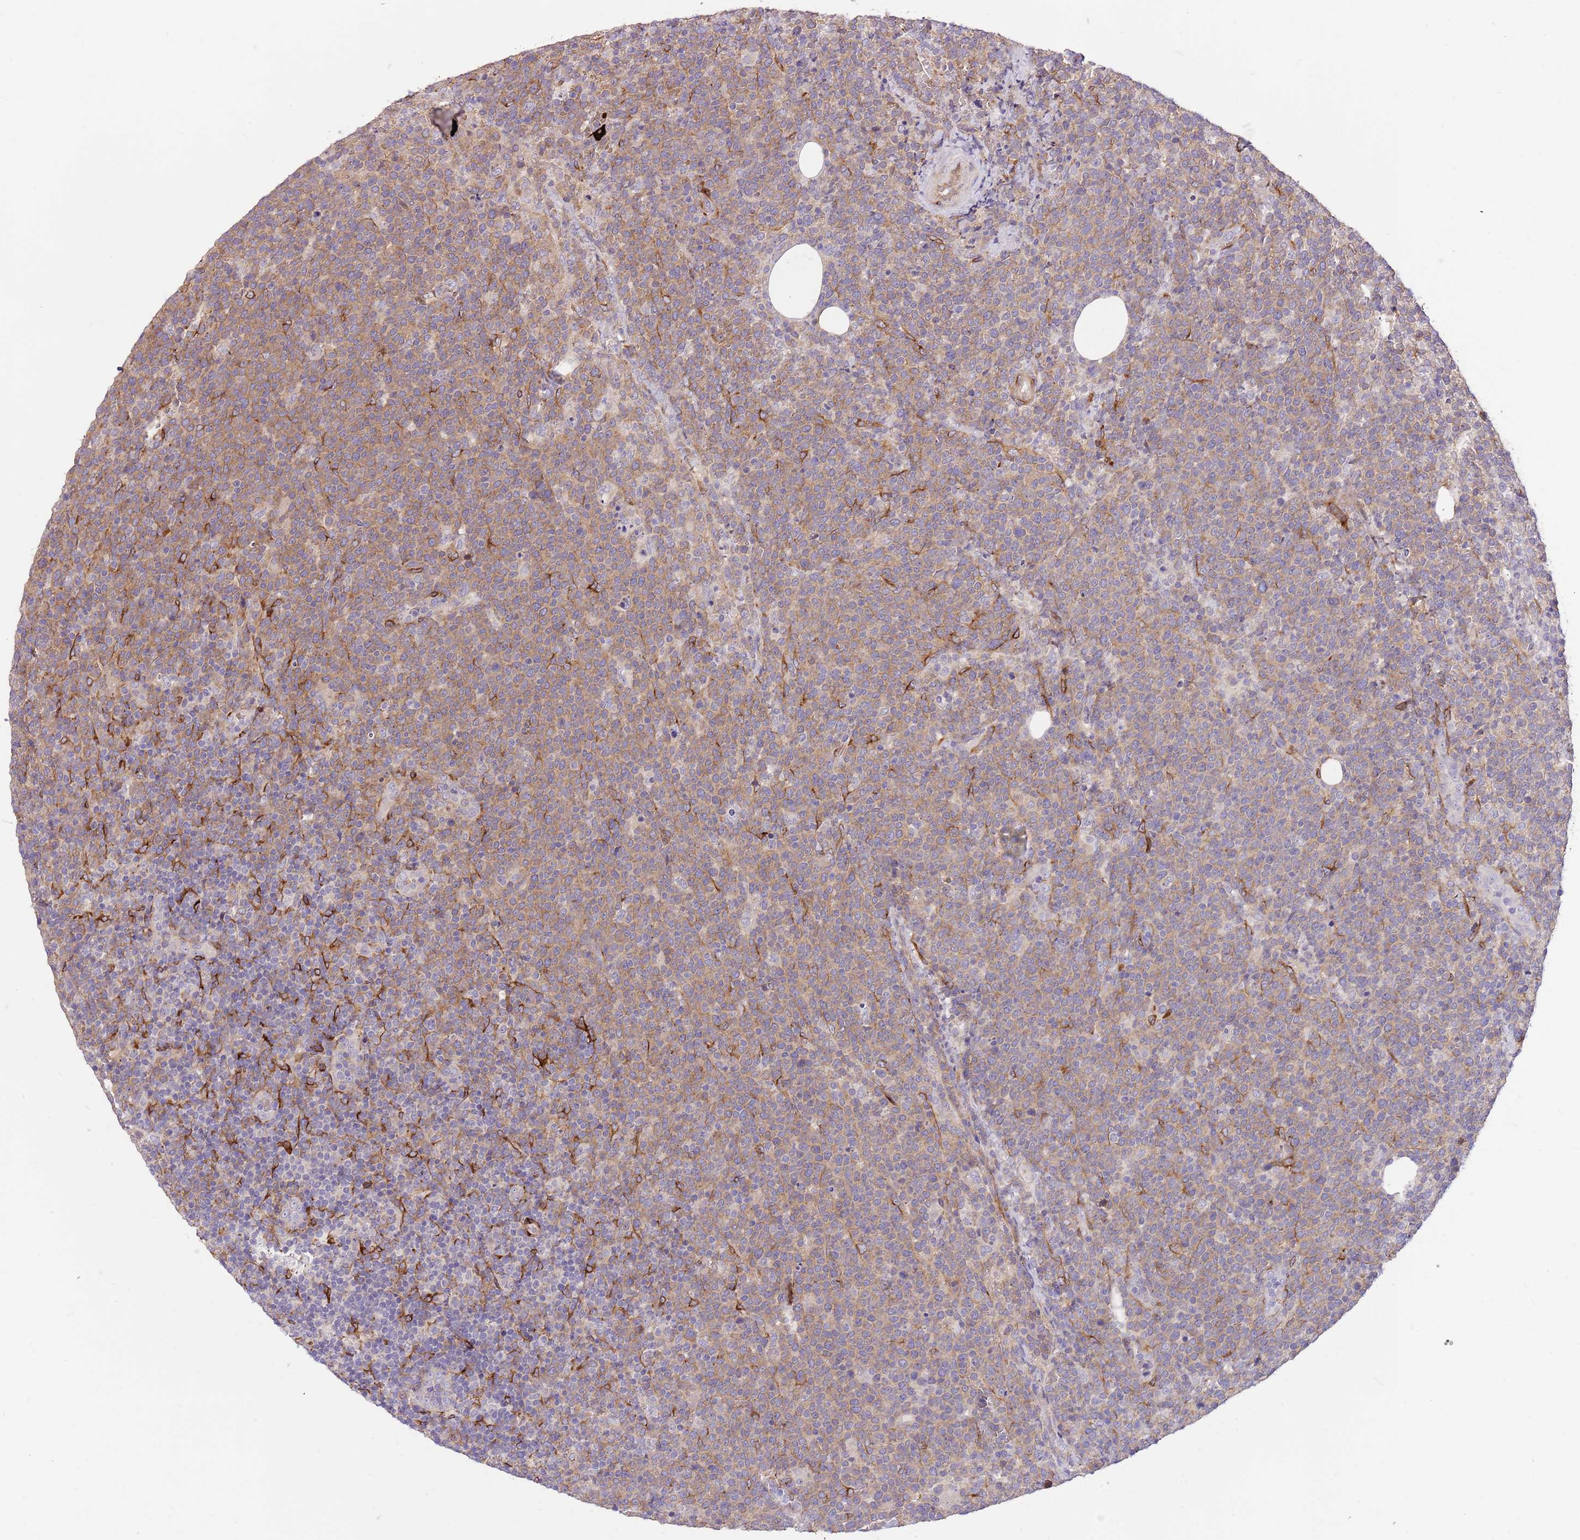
{"staining": {"intensity": "weak", "quantity": "25%-75%", "location": "cytoplasmic/membranous"}, "tissue": "lymphoma", "cell_type": "Tumor cells", "image_type": "cancer", "snomed": [{"axis": "morphology", "description": "Malignant lymphoma, non-Hodgkin's type, High grade"}, {"axis": "topography", "description": "Lymph node"}], "caption": "Immunohistochemistry image of neoplastic tissue: human malignant lymphoma, non-Hodgkin's type (high-grade) stained using immunohistochemistry shows low levels of weak protein expression localized specifically in the cytoplasmic/membranous of tumor cells, appearing as a cytoplasmic/membranous brown color.", "gene": "RFK", "patient": {"sex": "male", "age": 61}}